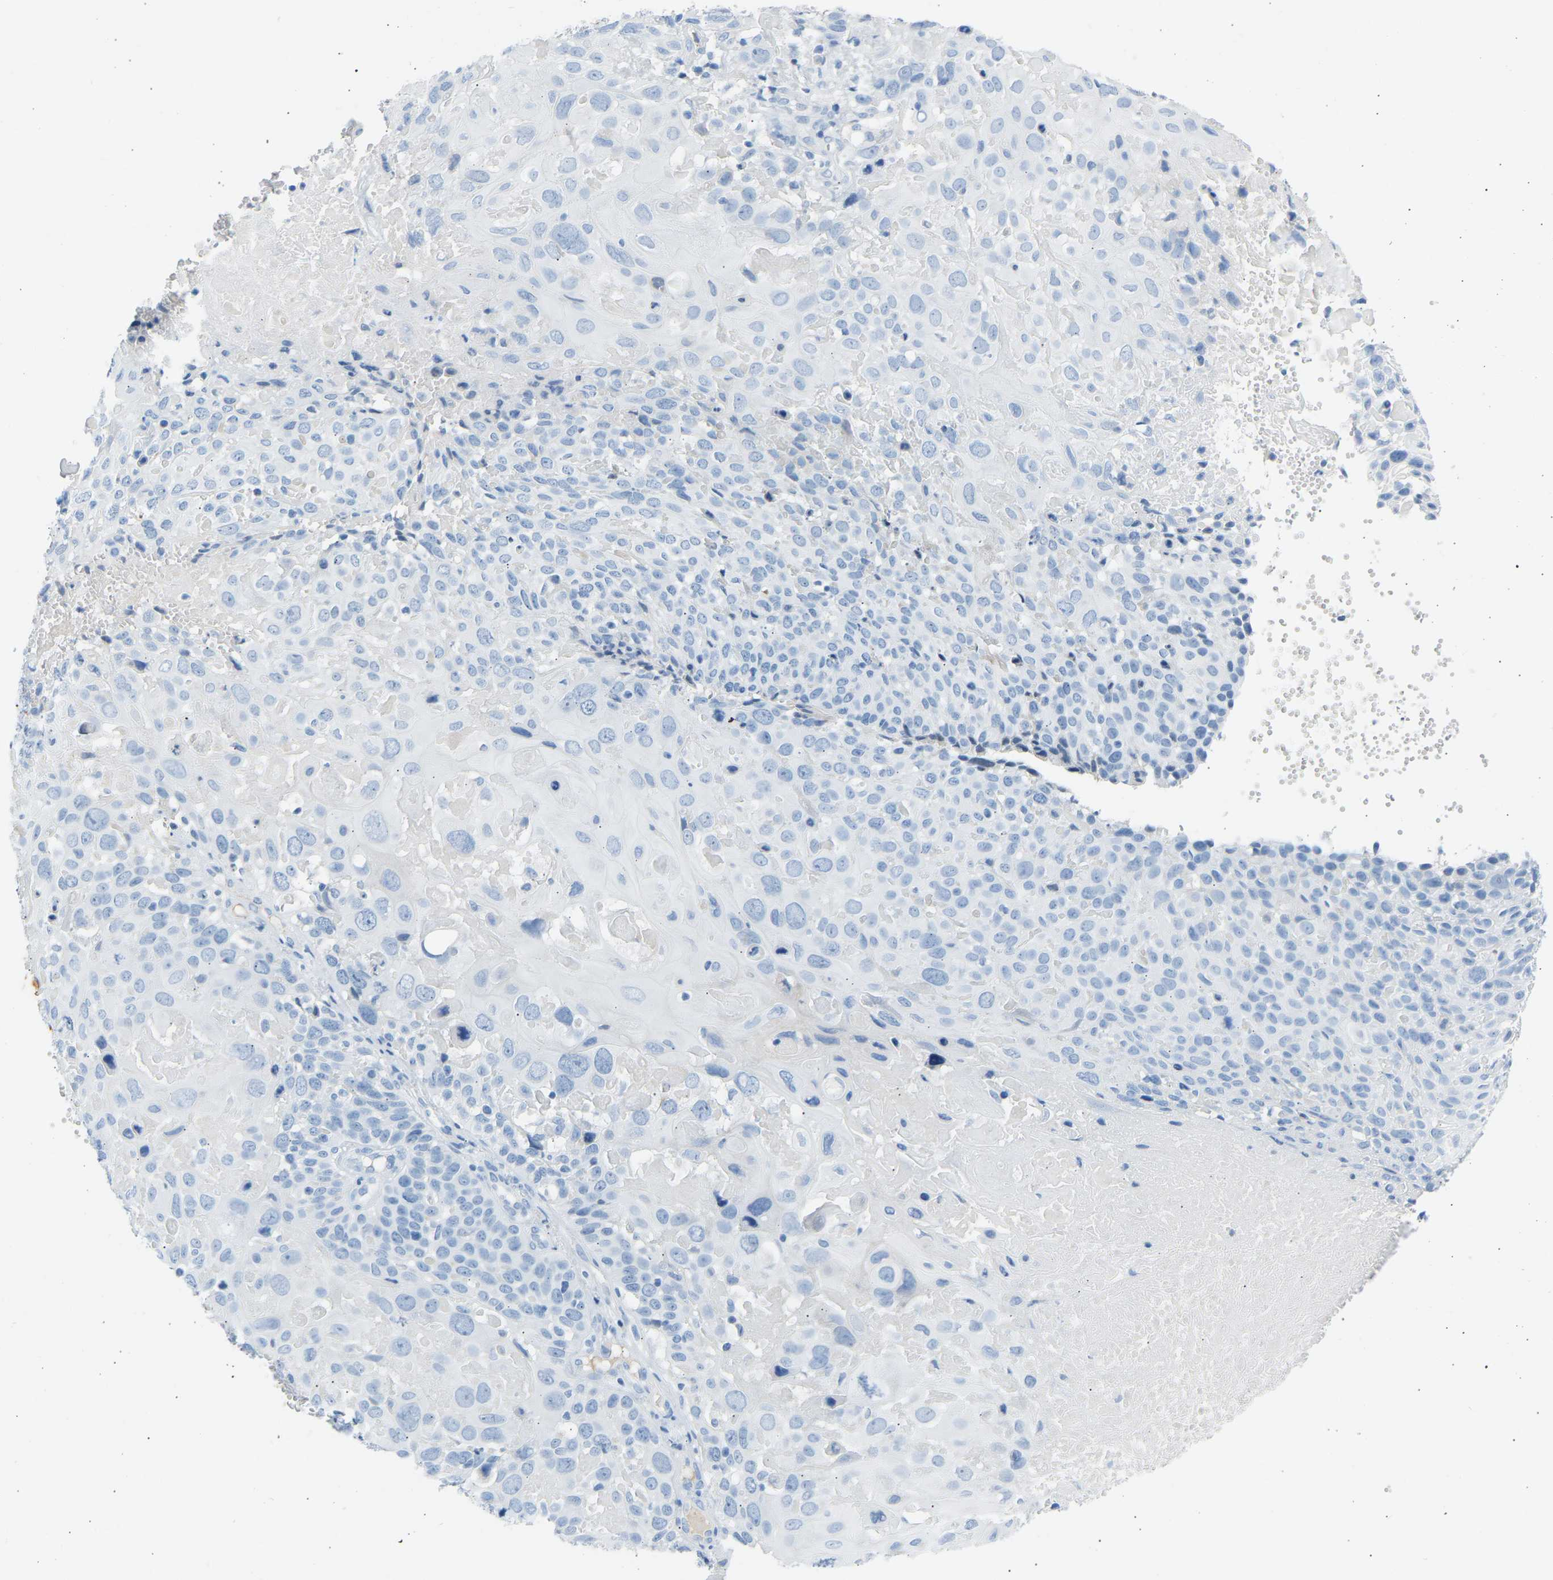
{"staining": {"intensity": "negative", "quantity": "none", "location": "none"}, "tissue": "cervical cancer", "cell_type": "Tumor cells", "image_type": "cancer", "snomed": [{"axis": "morphology", "description": "Squamous cell carcinoma, NOS"}, {"axis": "topography", "description": "Cervix"}], "caption": "Immunohistochemistry of human cervical cancer (squamous cell carcinoma) demonstrates no staining in tumor cells.", "gene": "GNAS", "patient": {"sex": "female", "age": 74}}